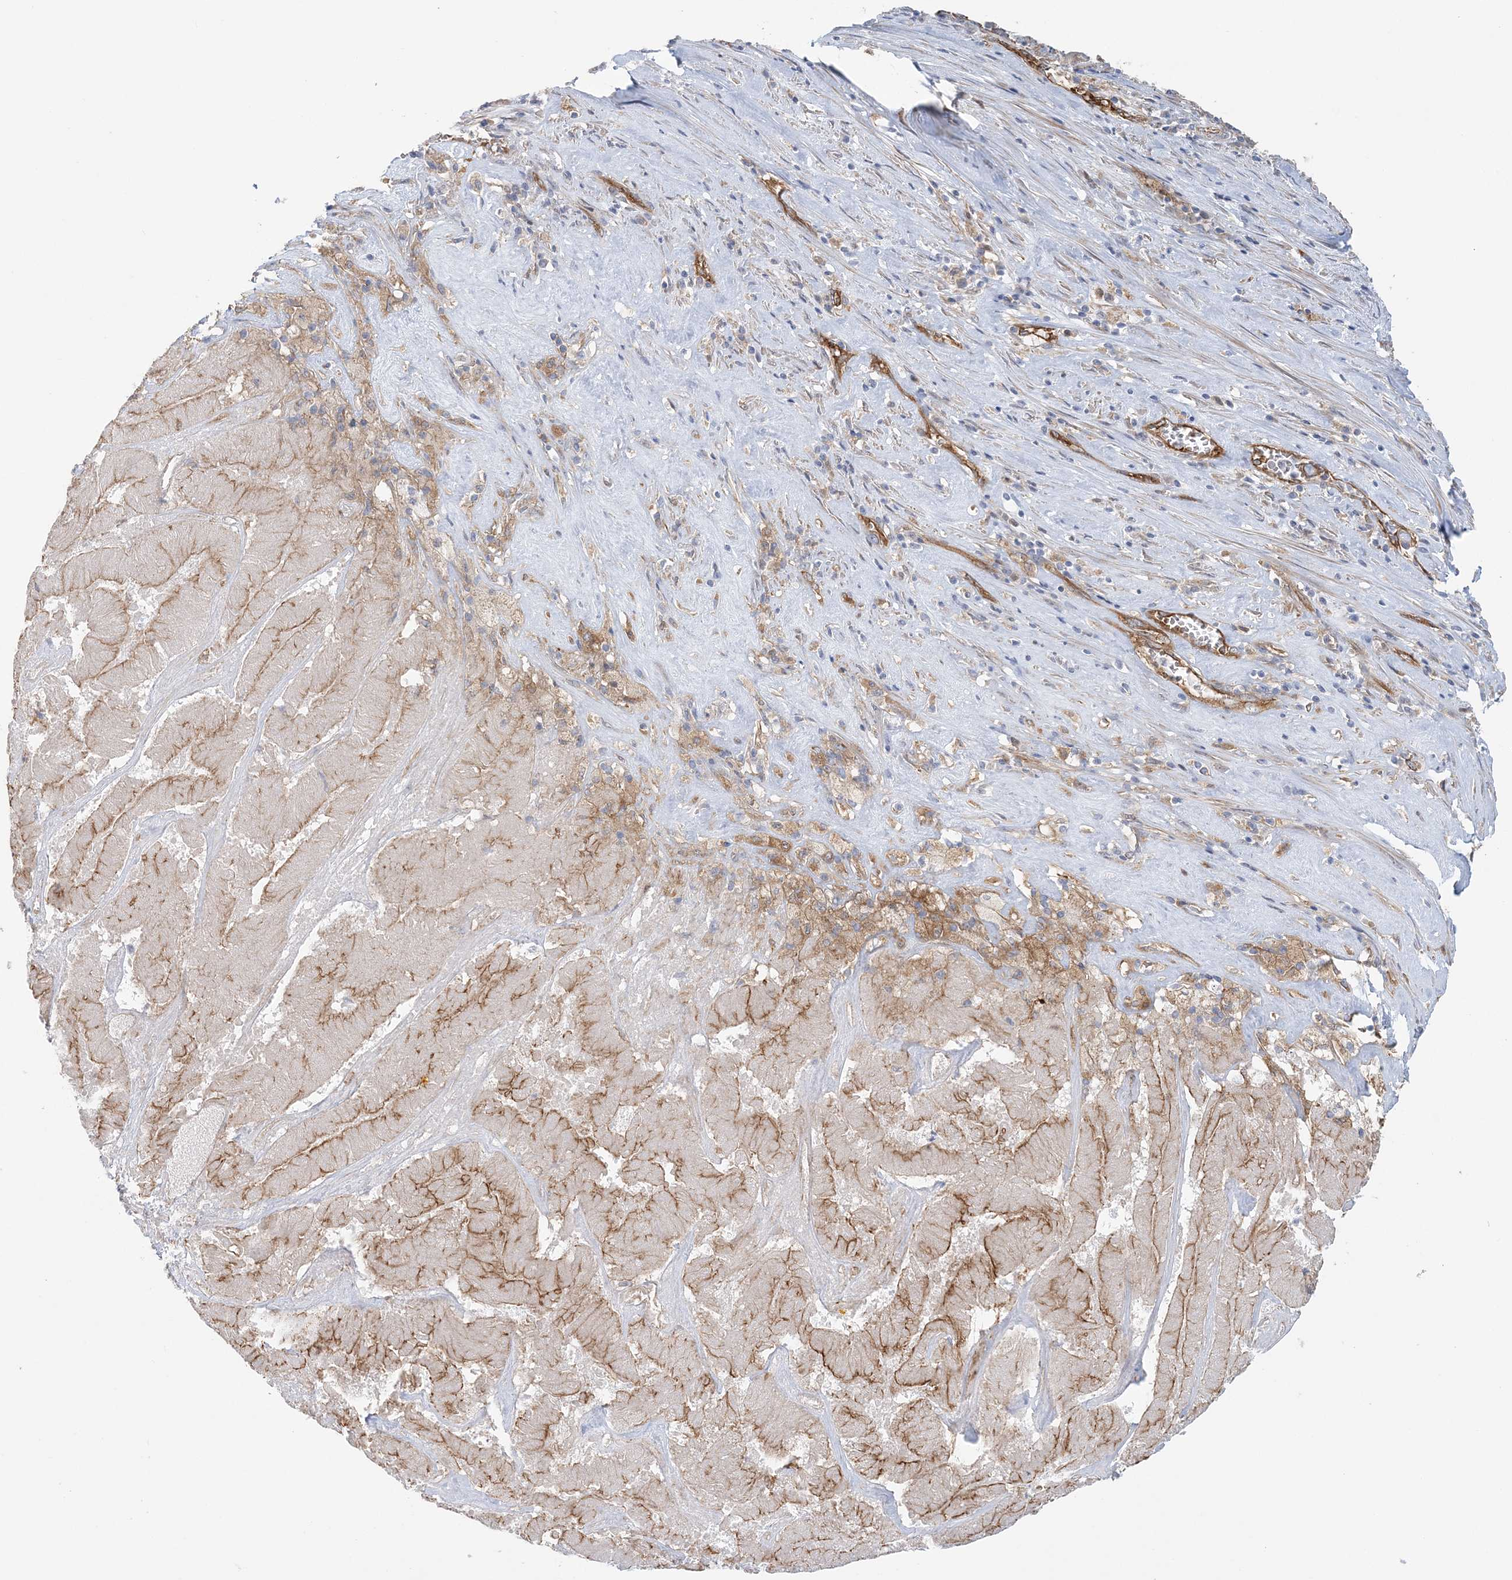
{"staining": {"intensity": "moderate", "quantity": "25%-75%", "location": "cytoplasmic/membranous"}, "tissue": "pancreatic cancer", "cell_type": "Tumor cells", "image_type": "cancer", "snomed": [{"axis": "morphology", "description": "Adenocarcinoma, NOS"}, {"axis": "topography", "description": "Pancreas"}], "caption": "Immunohistochemical staining of adenocarcinoma (pancreatic) demonstrates medium levels of moderate cytoplasmic/membranous staining in about 25%-75% of tumor cells.", "gene": "RAI14", "patient": {"sex": "male", "age": 63}}